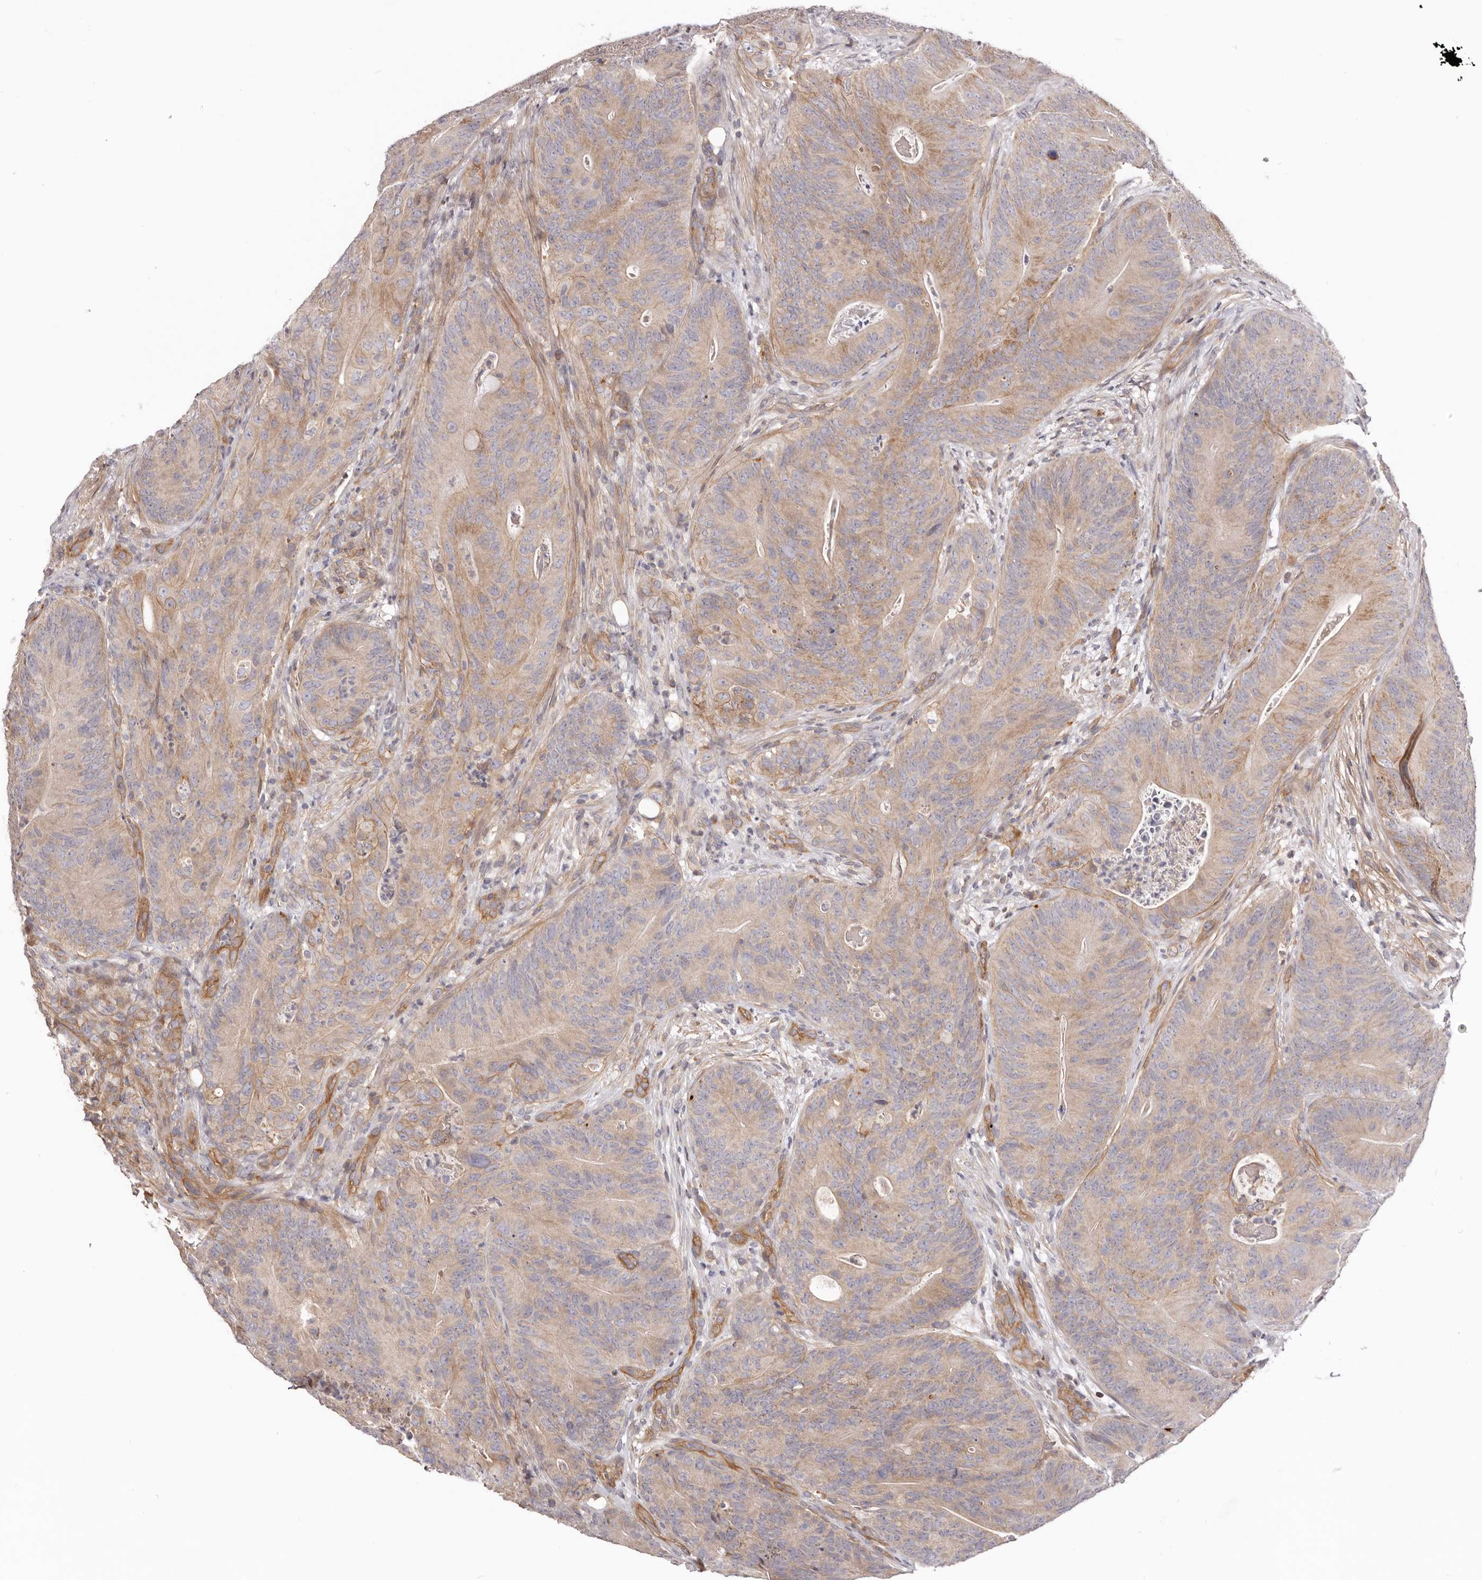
{"staining": {"intensity": "weak", "quantity": "25%-75%", "location": "cytoplasmic/membranous"}, "tissue": "colorectal cancer", "cell_type": "Tumor cells", "image_type": "cancer", "snomed": [{"axis": "morphology", "description": "Normal tissue, NOS"}, {"axis": "topography", "description": "Colon"}], "caption": "Colorectal cancer was stained to show a protein in brown. There is low levels of weak cytoplasmic/membranous expression in approximately 25%-75% of tumor cells. The staining was performed using DAB (3,3'-diaminobenzidine) to visualize the protein expression in brown, while the nuclei were stained in blue with hematoxylin (Magnification: 20x).", "gene": "DMRT2", "patient": {"sex": "female", "age": 82}}